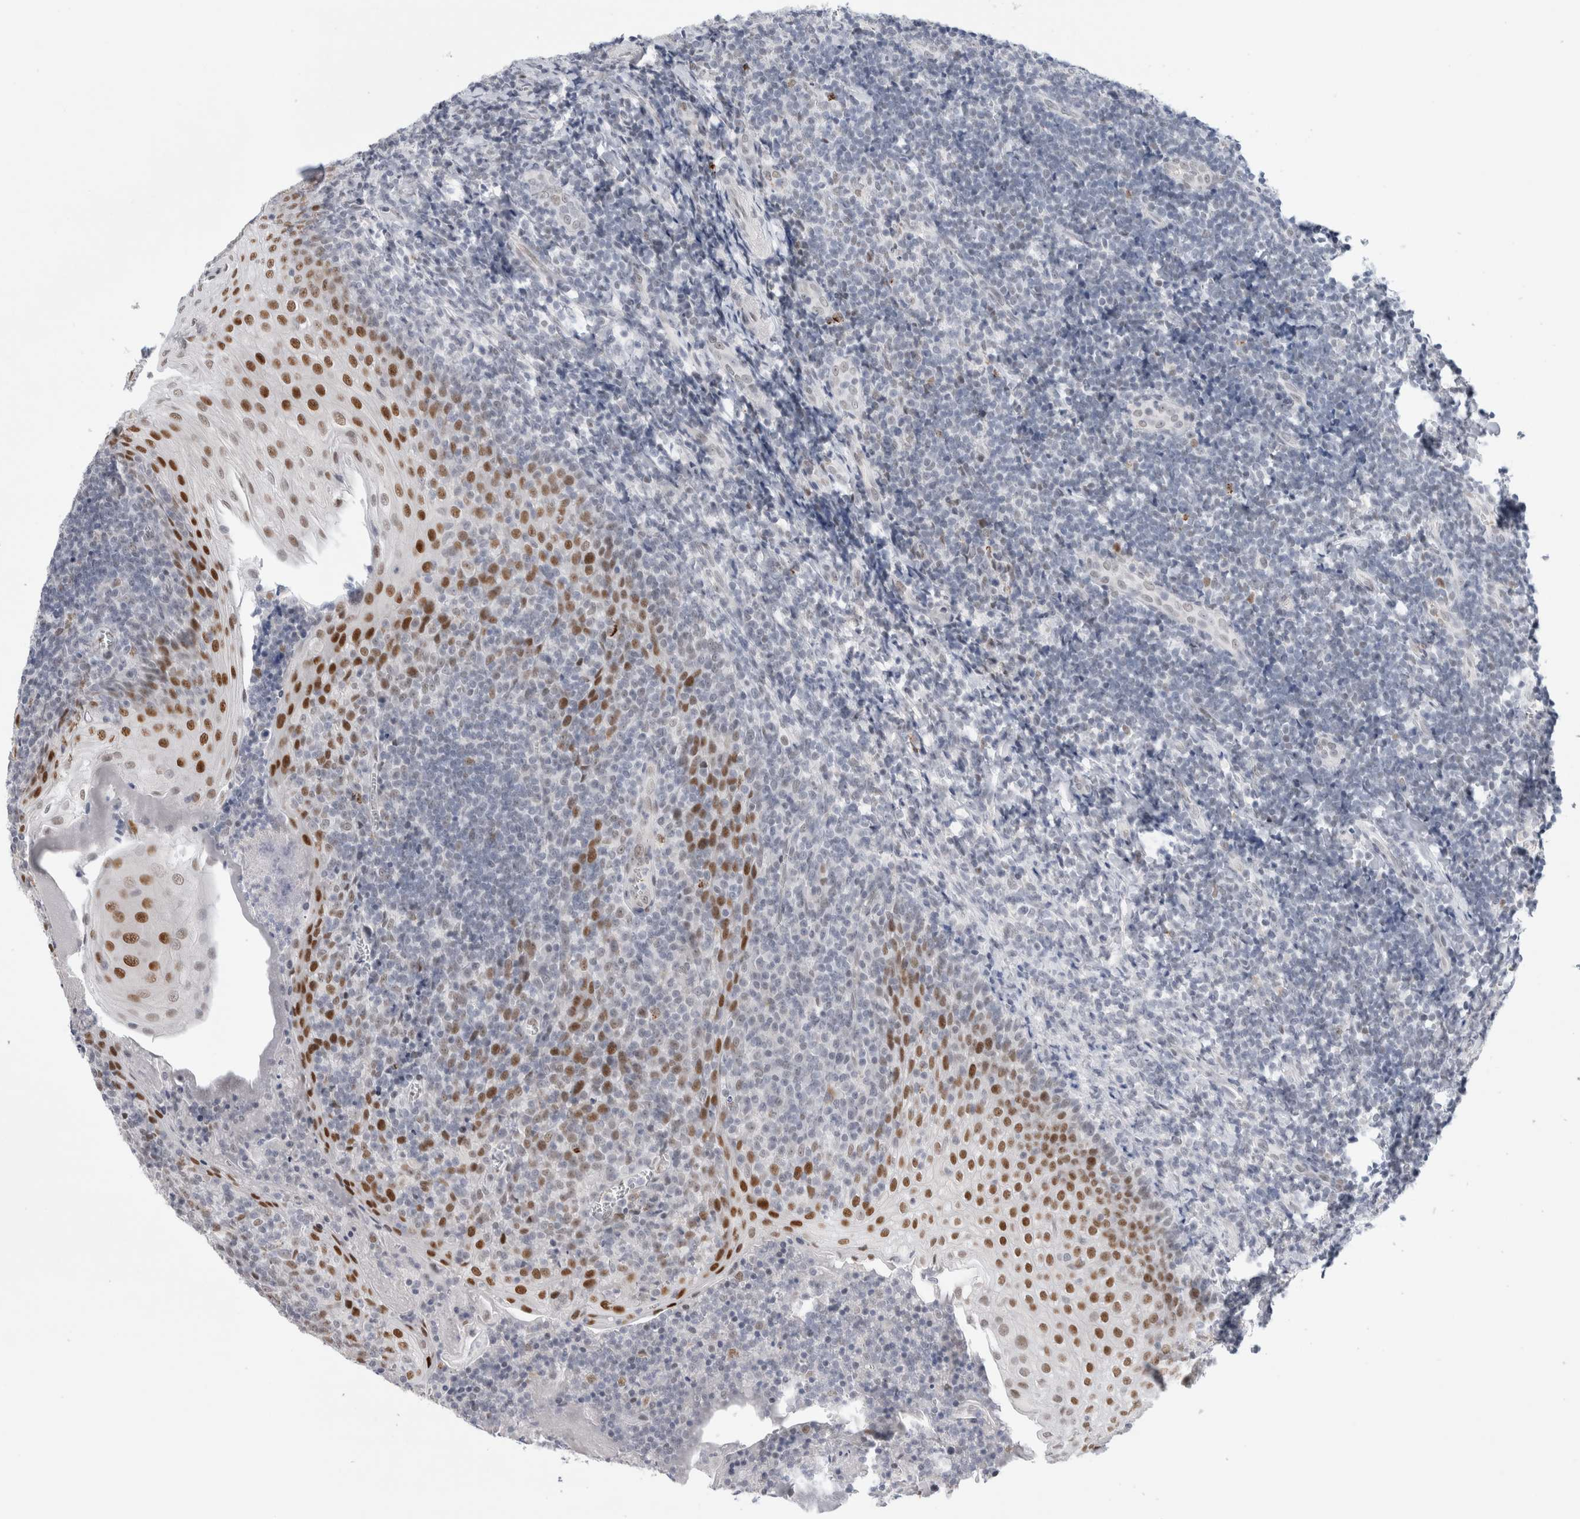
{"staining": {"intensity": "moderate", "quantity": "25%-75%", "location": "nuclear"}, "tissue": "tonsil", "cell_type": "Germinal center cells", "image_type": "normal", "snomed": [{"axis": "morphology", "description": "Normal tissue, NOS"}, {"axis": "topography", "description": "Tonsil"}], "caption": "IHC (DAB (3,3'-diaminobenzidine)) staining of benign tonsil shows moderate nuclear protein staining in approximately 25%-75% of germinal center cells.", "gene": "KNL1", "patient": {"sex": "male", "age": 27}}